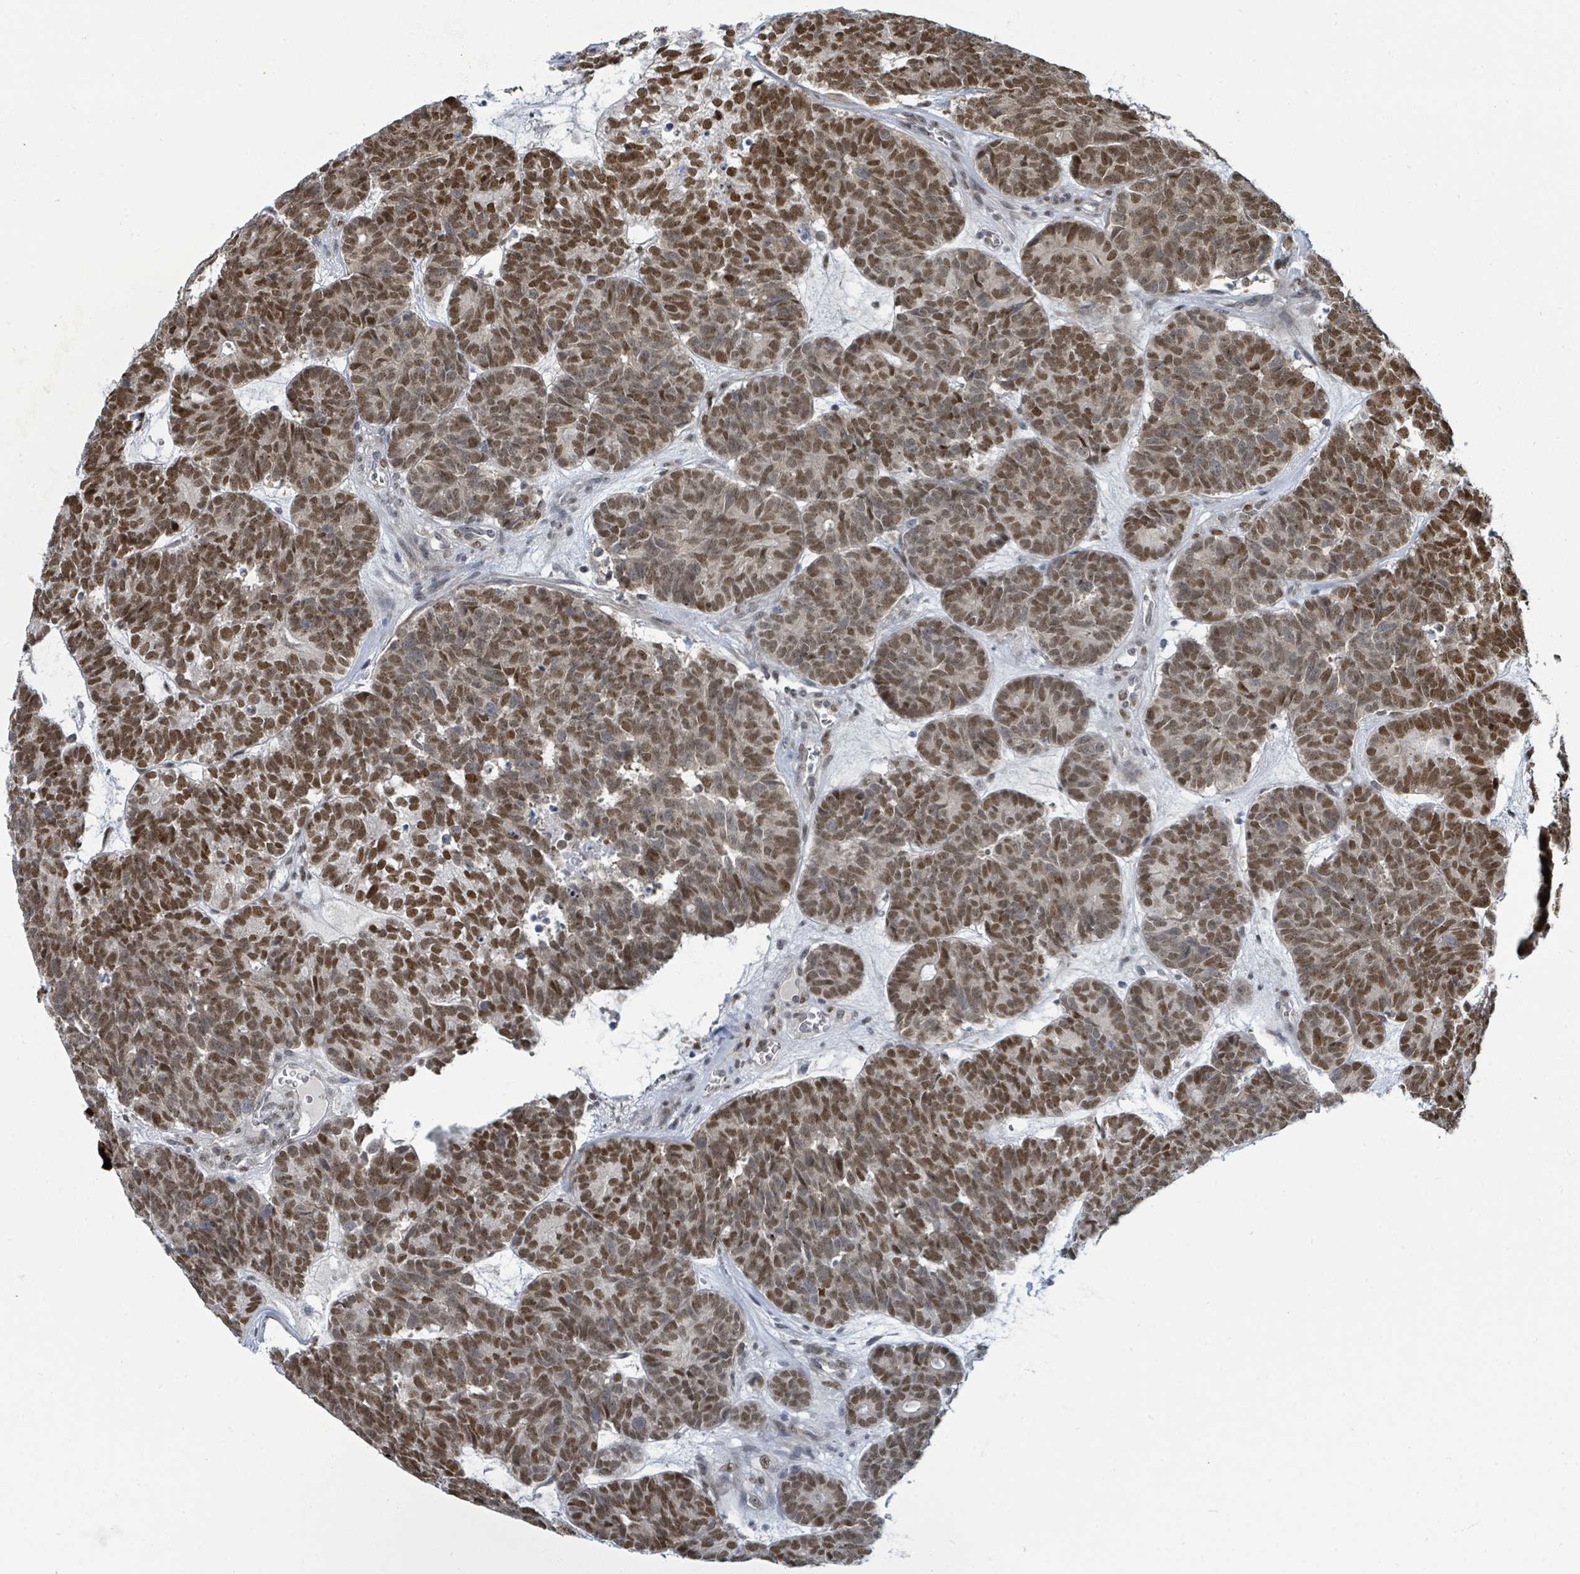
{"staining": {"intensity": "moderate", "quantity": ">75%", "location": "nuclear"}, "tissue": "head and neck cancer", "cell_type": "Tumor cells", "image_type": "cancer", "snomed": [{"axis": "morphology", "description": "Adenocarcinoma, NOS"}, {"axis": "topography", "description": "Head-Neck"}], "caption": "Immunohistochemistry micrograph of adenocarcinoma (head and neck) stained for a protein (brown), which reveals medium levels of moderate nuclear staining in approximately >75% of tumor cells.", "gene": "SUMO4", "patient": {"sex": "female", "age": 81}}